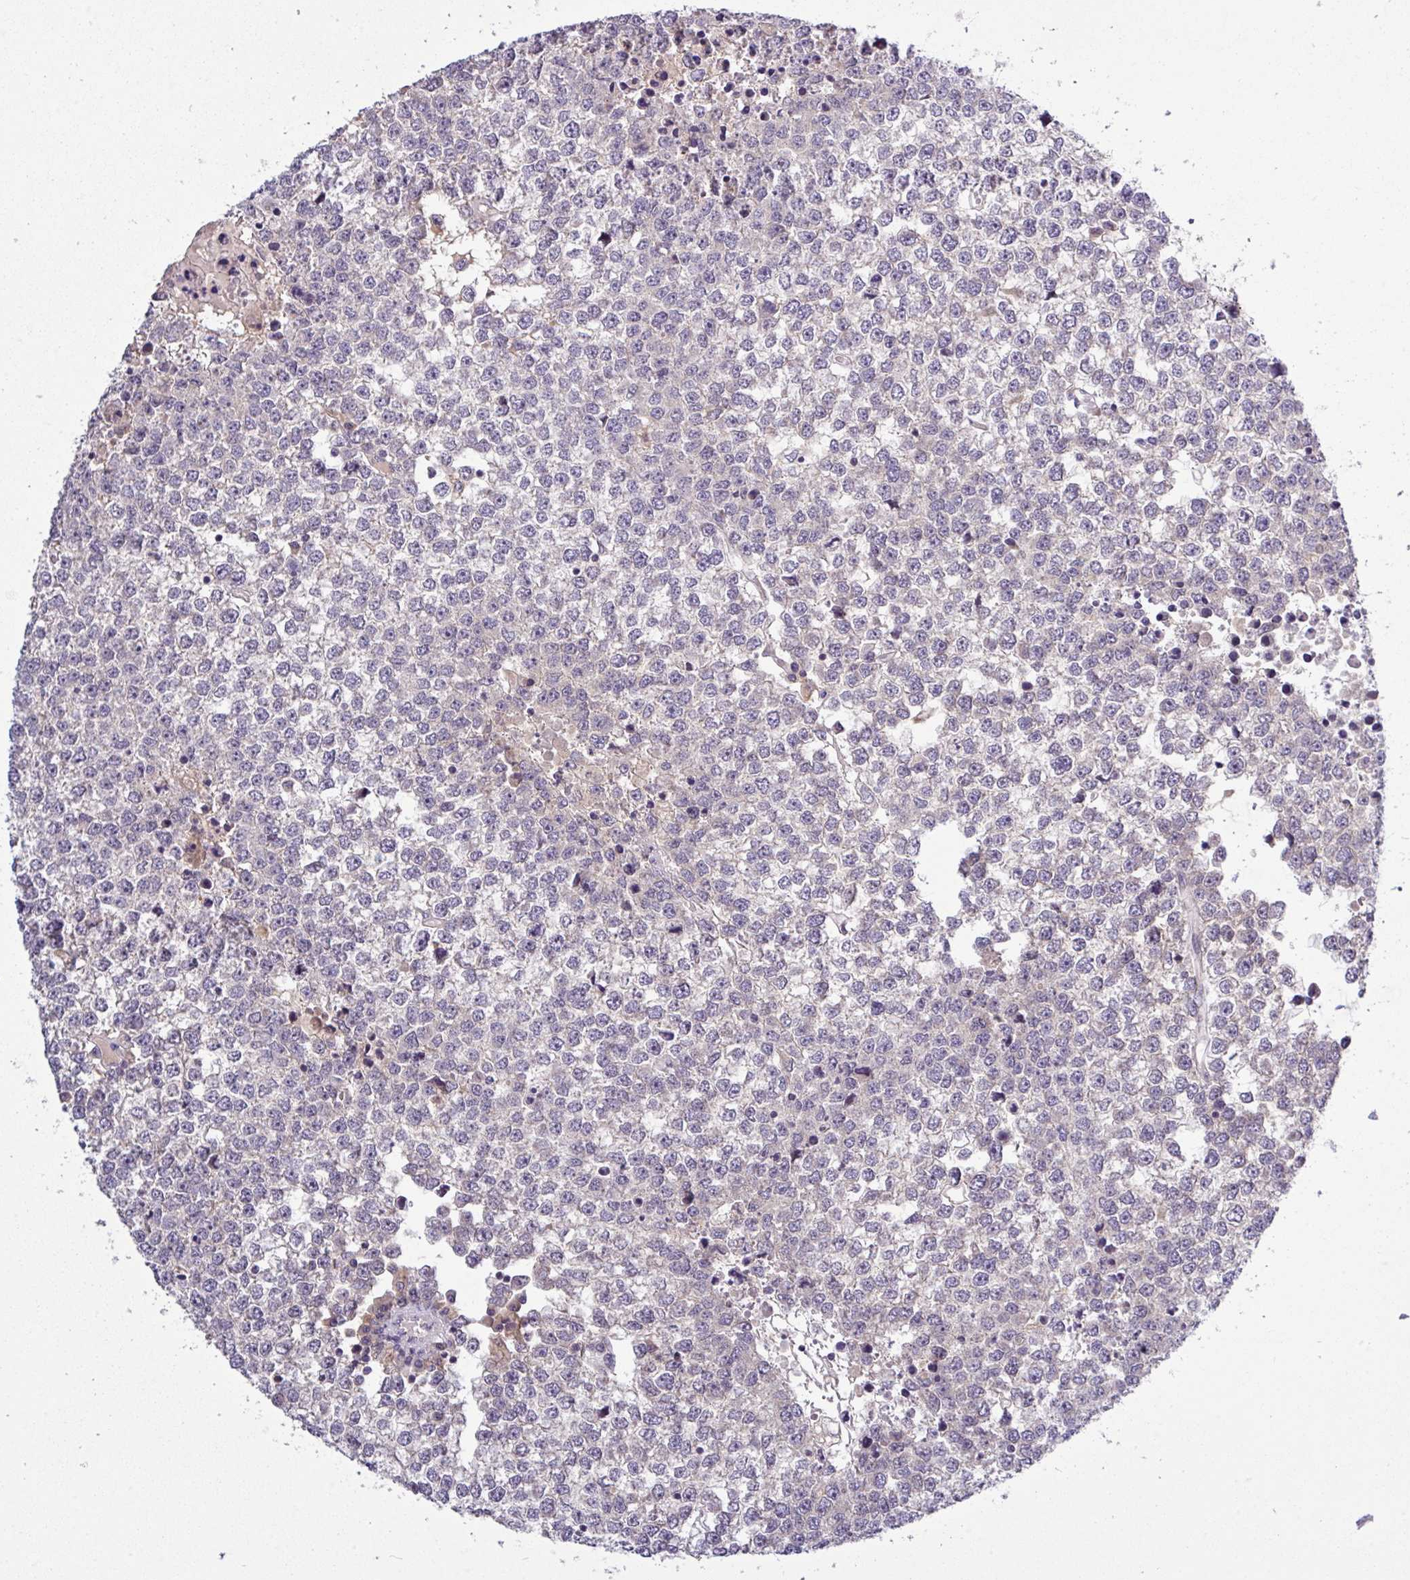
{"staining": {"intensity": "negative", "quantity": "none", "location": "none"}, "tissue": "testis cancer", "cell_type": "Tumor cells", "image_type": "cancer", "snomed": [{"axis": "morphology", "description": "Seminoma, NOS"}, {"axis": "topography", "description": "Testis"}], "caption": "High power microscopy image of an immunohistochemistry (IHC) micrograph of testis cancer (seminoma), revealing no significant positivity in tumor cells.", "gene": "TMEM62", "patient": {"sex": "male", "age": 65}}